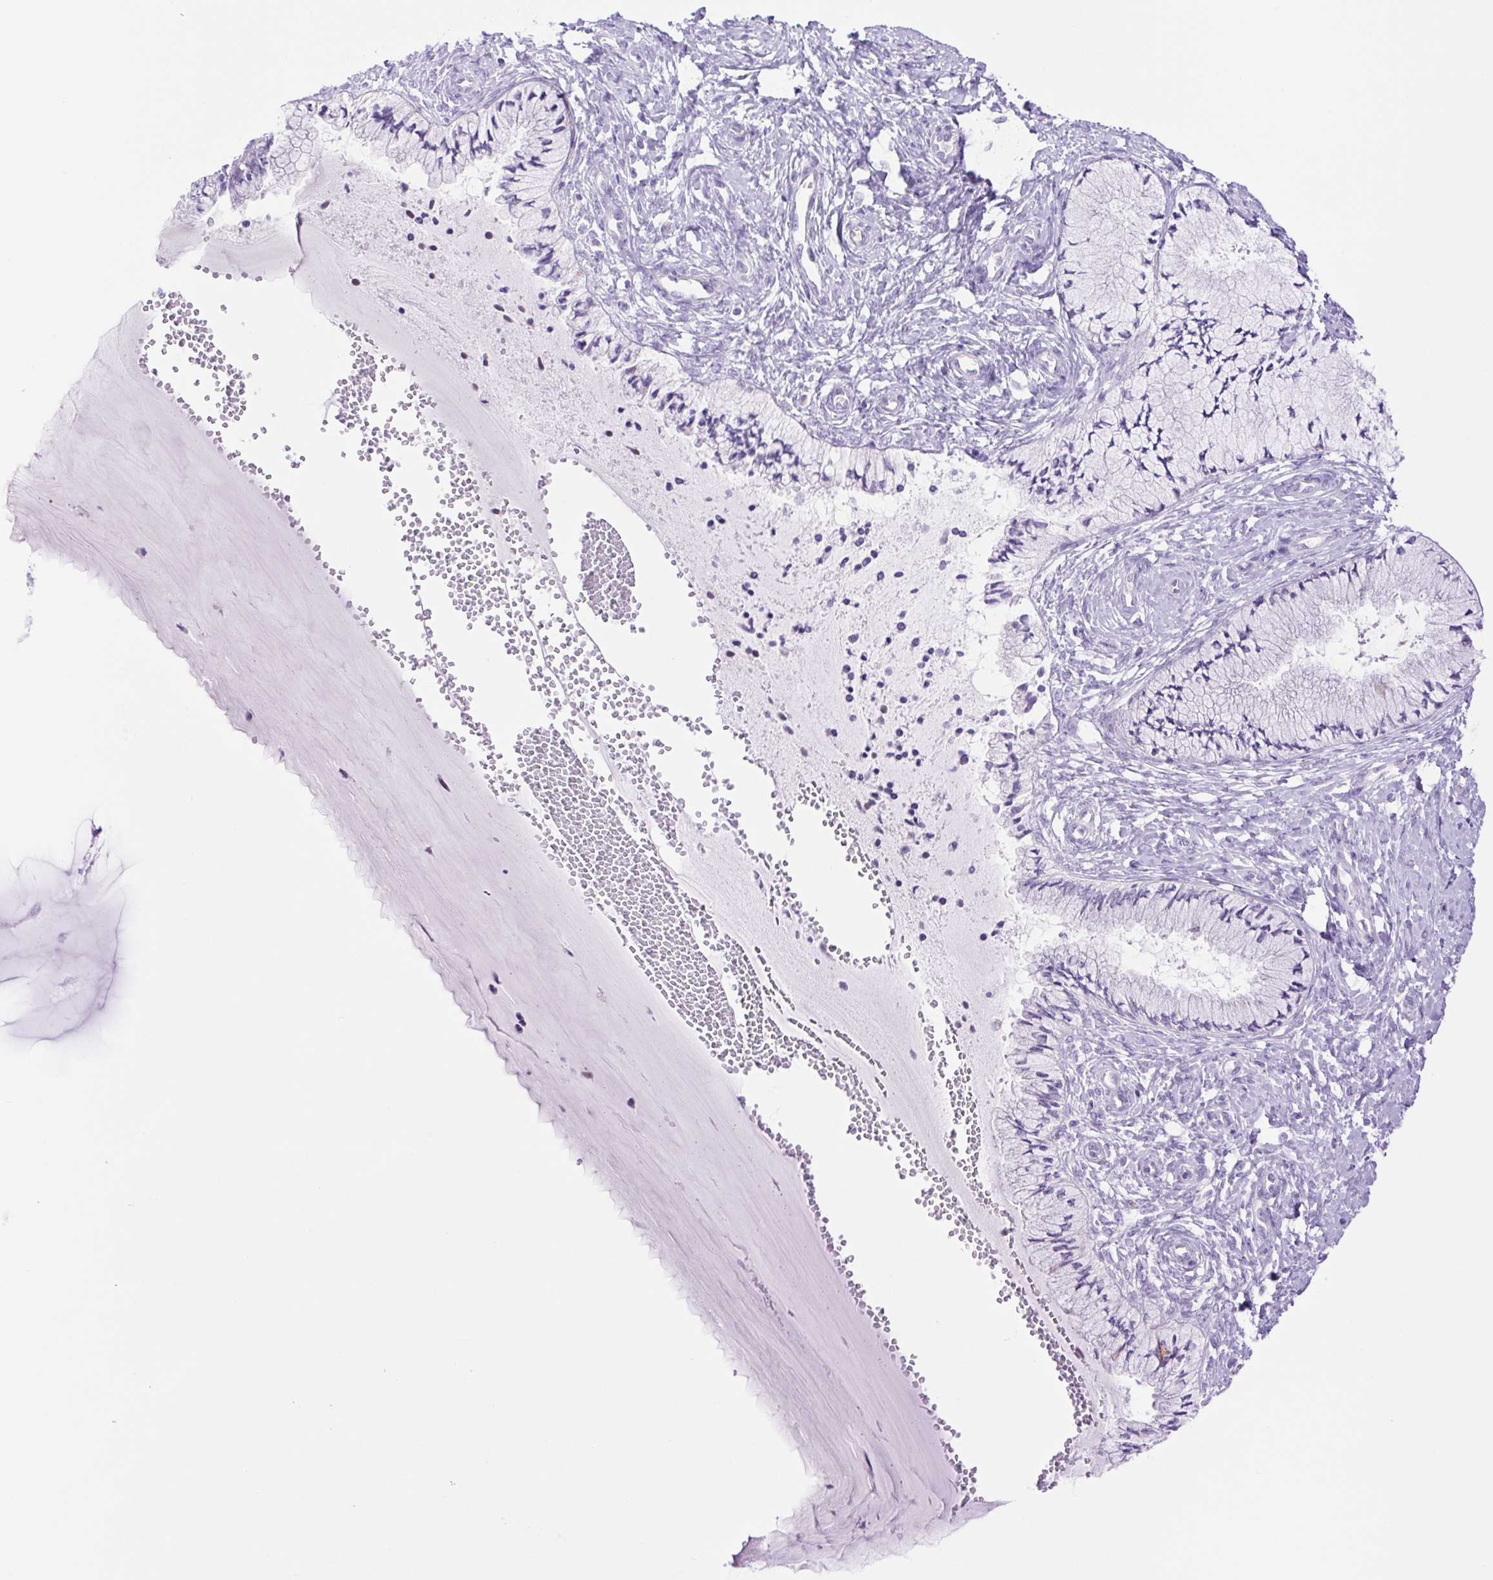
{"staining": {"intensity": "negative", "quantity": "none", "location": "none"}, "tissue": "cervix", "cell_type": "Glandular cells", "image_type": "normal", "snomed": [{"axis": "morphology", "description": "Normal tissue, NOS"}, {"axis": "topography", "description": "Cervix"}], "caption": "A histopathology image of cervix stained for a protein exhibits no brown staining in glandular cells.", "gene": "CDSN", "patient": {"sex": "female", "age": 37}}